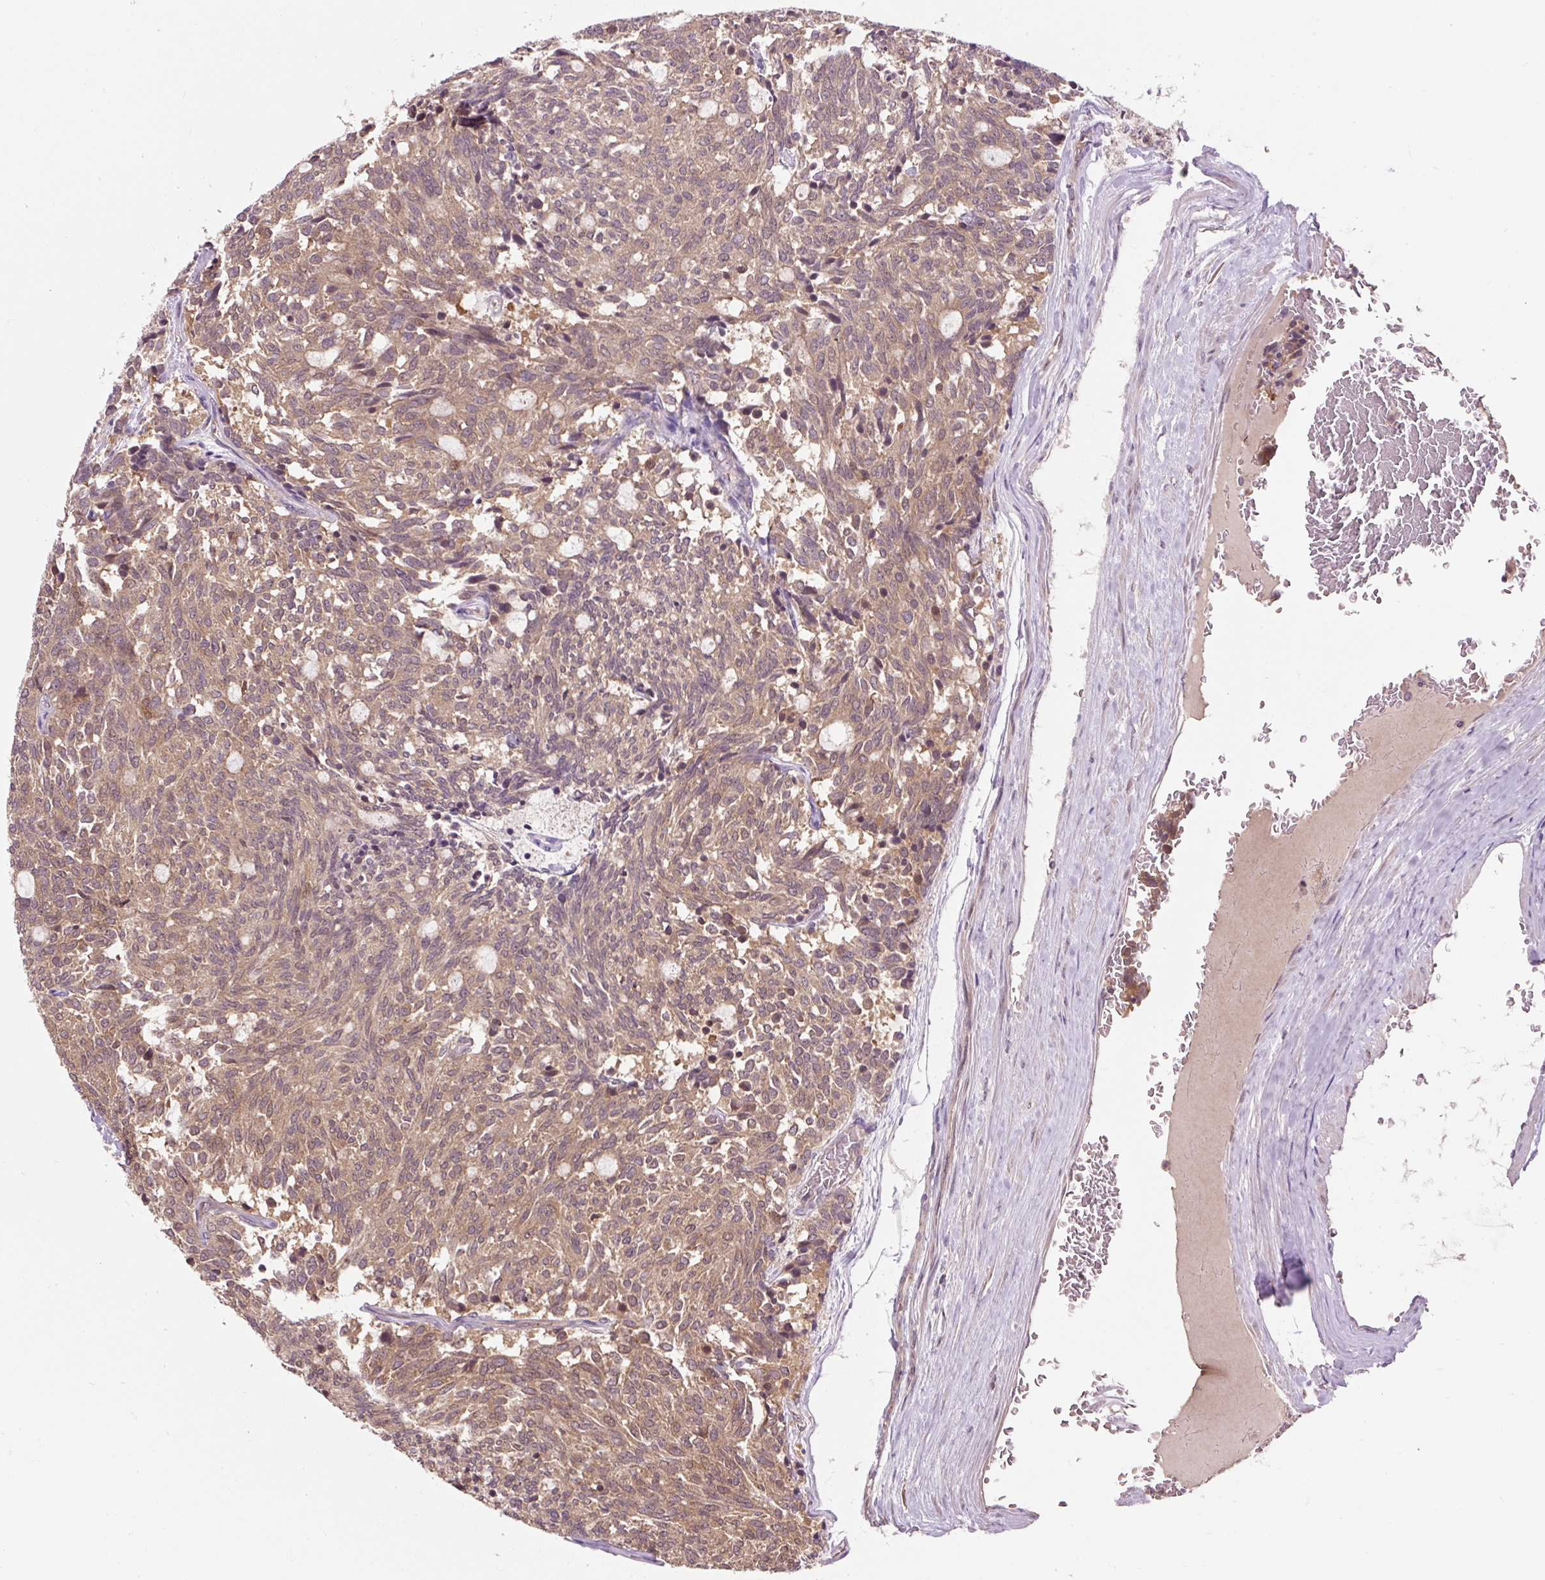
{"staining": {"intensity": "moderate", "quantity": ">75%", "location": "cytoplasmic/membranous"}, "tissue": "carcinoid", "cell_type": "Tumor cells", "image_type": "cancer", "snomed": [{"axis": "morphology", "description": "Carcinoid, malignant, NOS"}, {"axis": "topography", "description": "Pancreas"}], "caption": "Immunohistochemical staining of human carcinoid (malignant) displays medium levels of moderate cytoplasmic/membranous protein staining in approximately >75% of tumor cells.", "gene": "MMS19", "patient": {"sex": "female", "age": 54}}